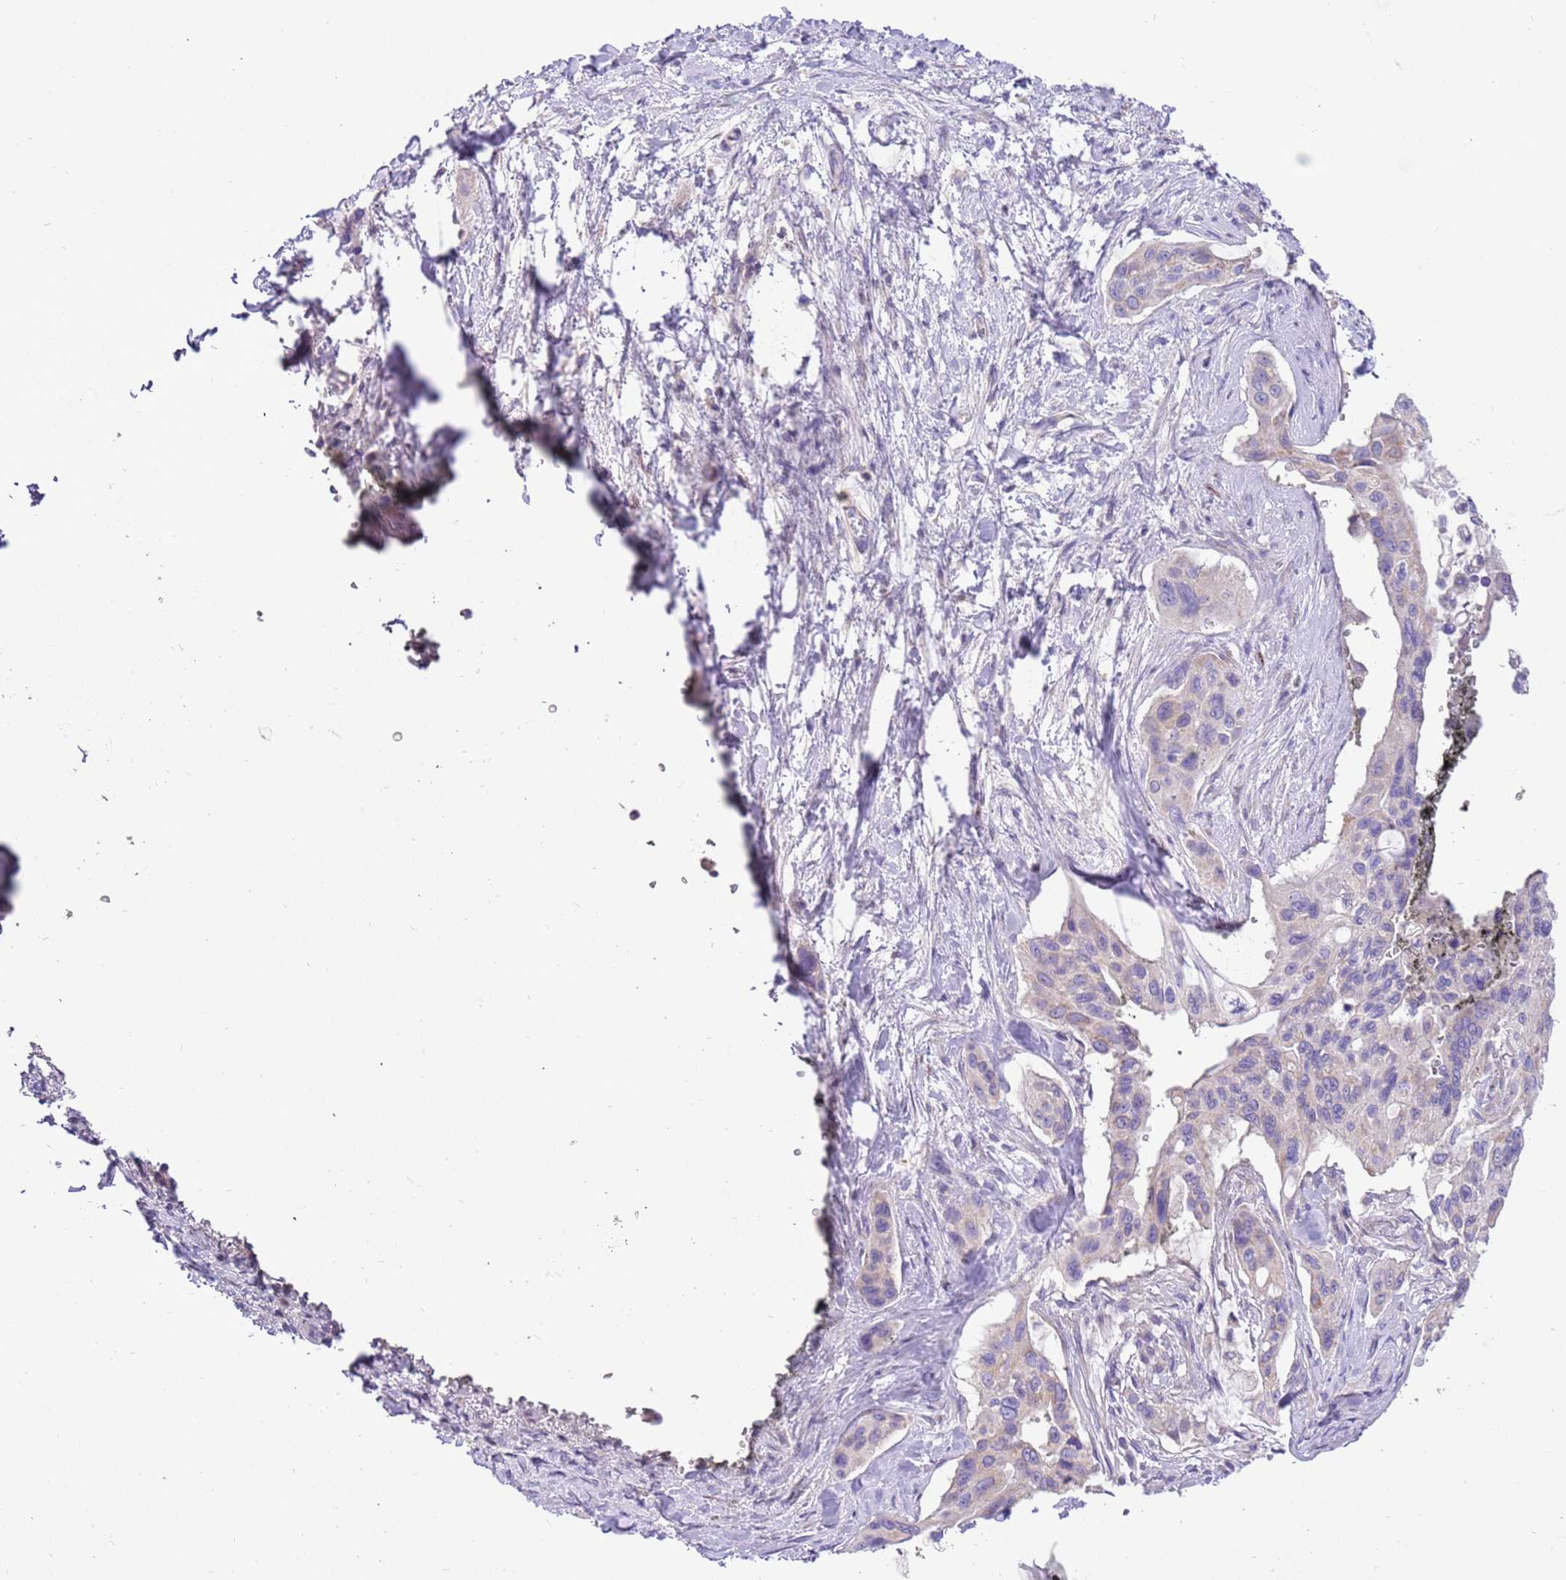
{"staining": {"intensity": "negative", "quantity": "none", "location": "none"}, "tissue": "pancreatic cancer", "cell_type": "Tumor cells", "image_type": "cancer", "snomed": [{"axis": "morphology", "description": "Adenocarcinoma, NOS"}, {"axis": "topography", "description": "Pancreas"}], "caption": "Pancreatic adenocarcinoma was stained to show a protein in brown. There is no significant expression in tumor cells. (Stains: DAB (3,3'-diaminobenzidine) immunohistochemistry (IHC) with hematoxylin counter stain, Microscopy: brightfield microscopy at high magnification).", "gene": "GLCE", "patient": {"sex": "male", "age": 72}}